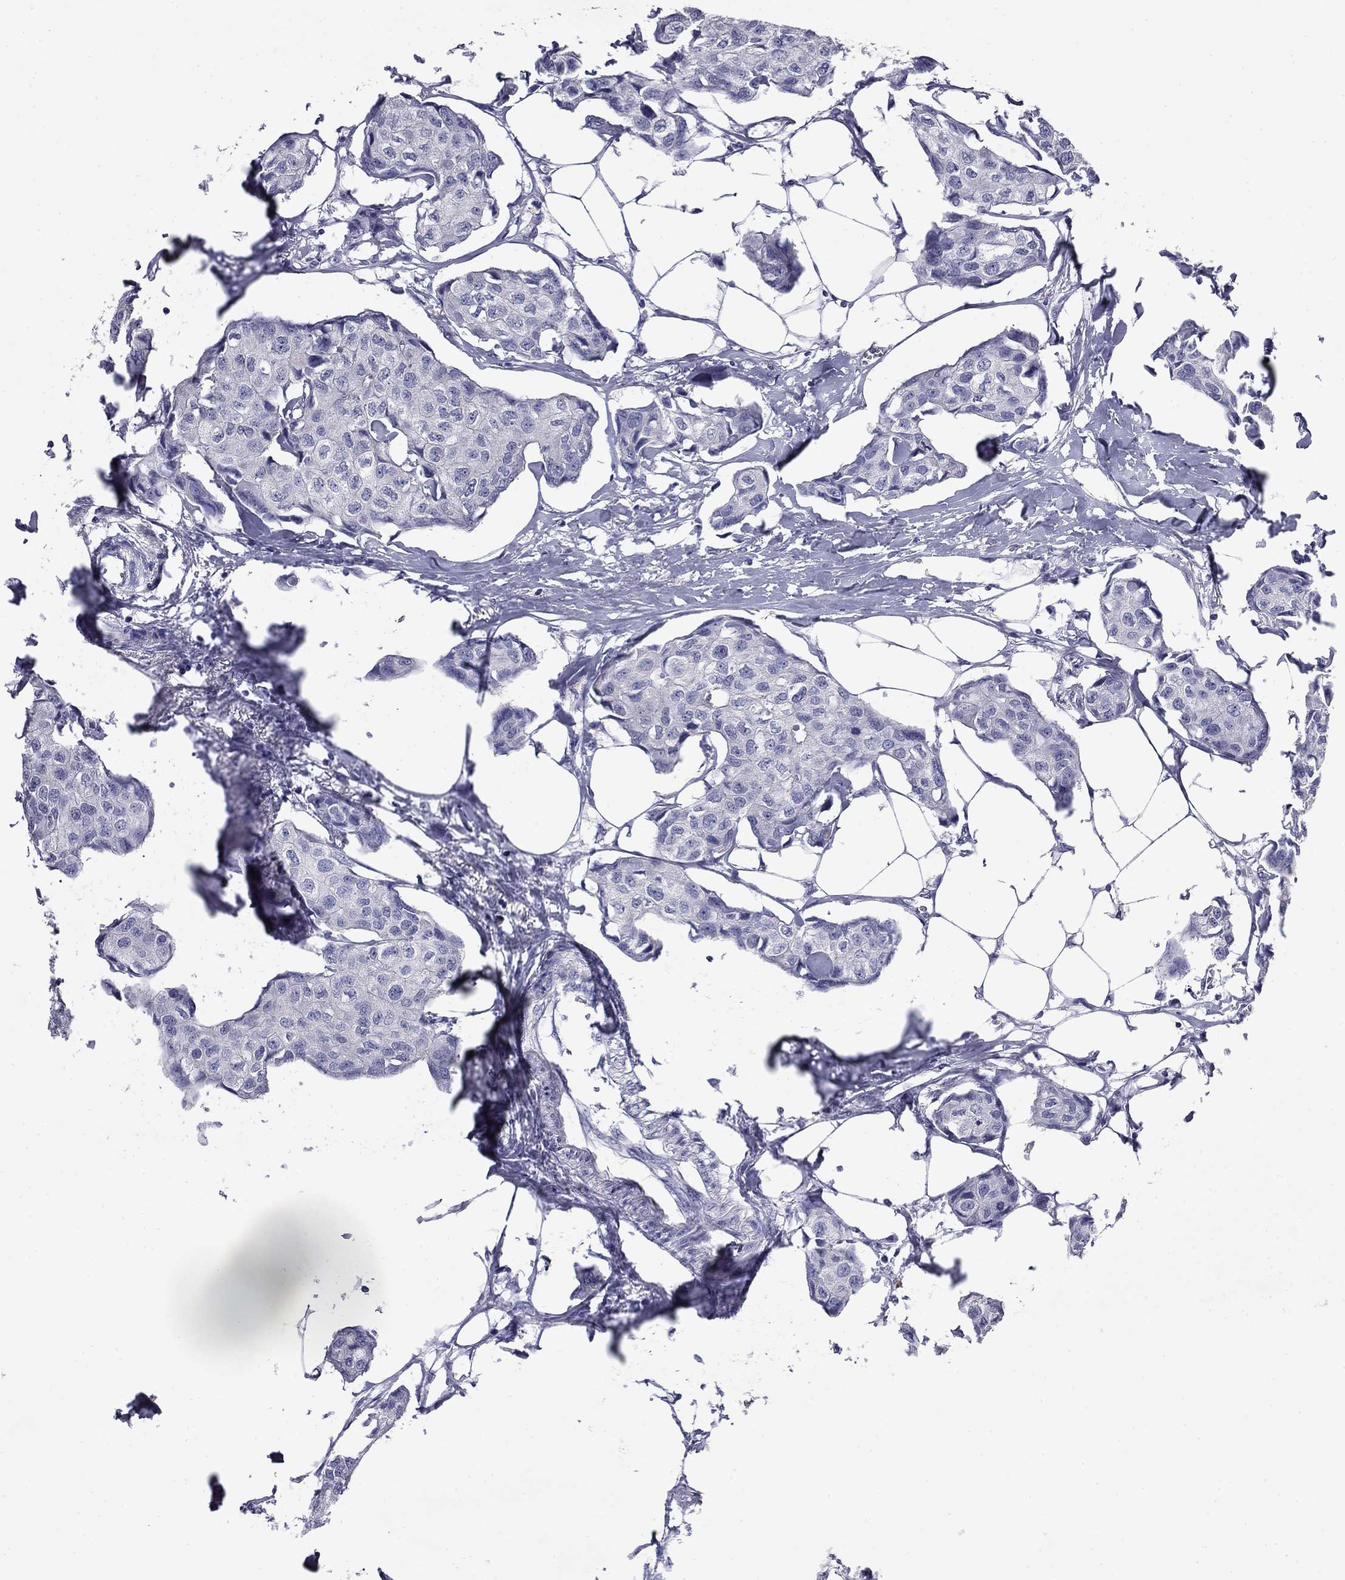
{"staining": {"intensity": "negative", "quantity": "none", "location": "none"}, "tissue": "breast cancer", "cell_type": "Tumor cells", "image_type": "cancer", "snomed": [{"axis": "morphology", "description": "Duct carcinoma"}, {"axis": "topography", "description": "Breast"}], "caption": "This is a histopathology image of immunohistochemistry (IHC) staining of breast infiltrating ductal carcinoma, which shows no expression in tumor cells. Brightfield microscopy of immunohistochemistry (IHC) stained with DAB (brown) and hematoxylin (blue), captured at high magnification.", "gene": "CFAP119", "patient": {"sex": "female", "age": 80}}